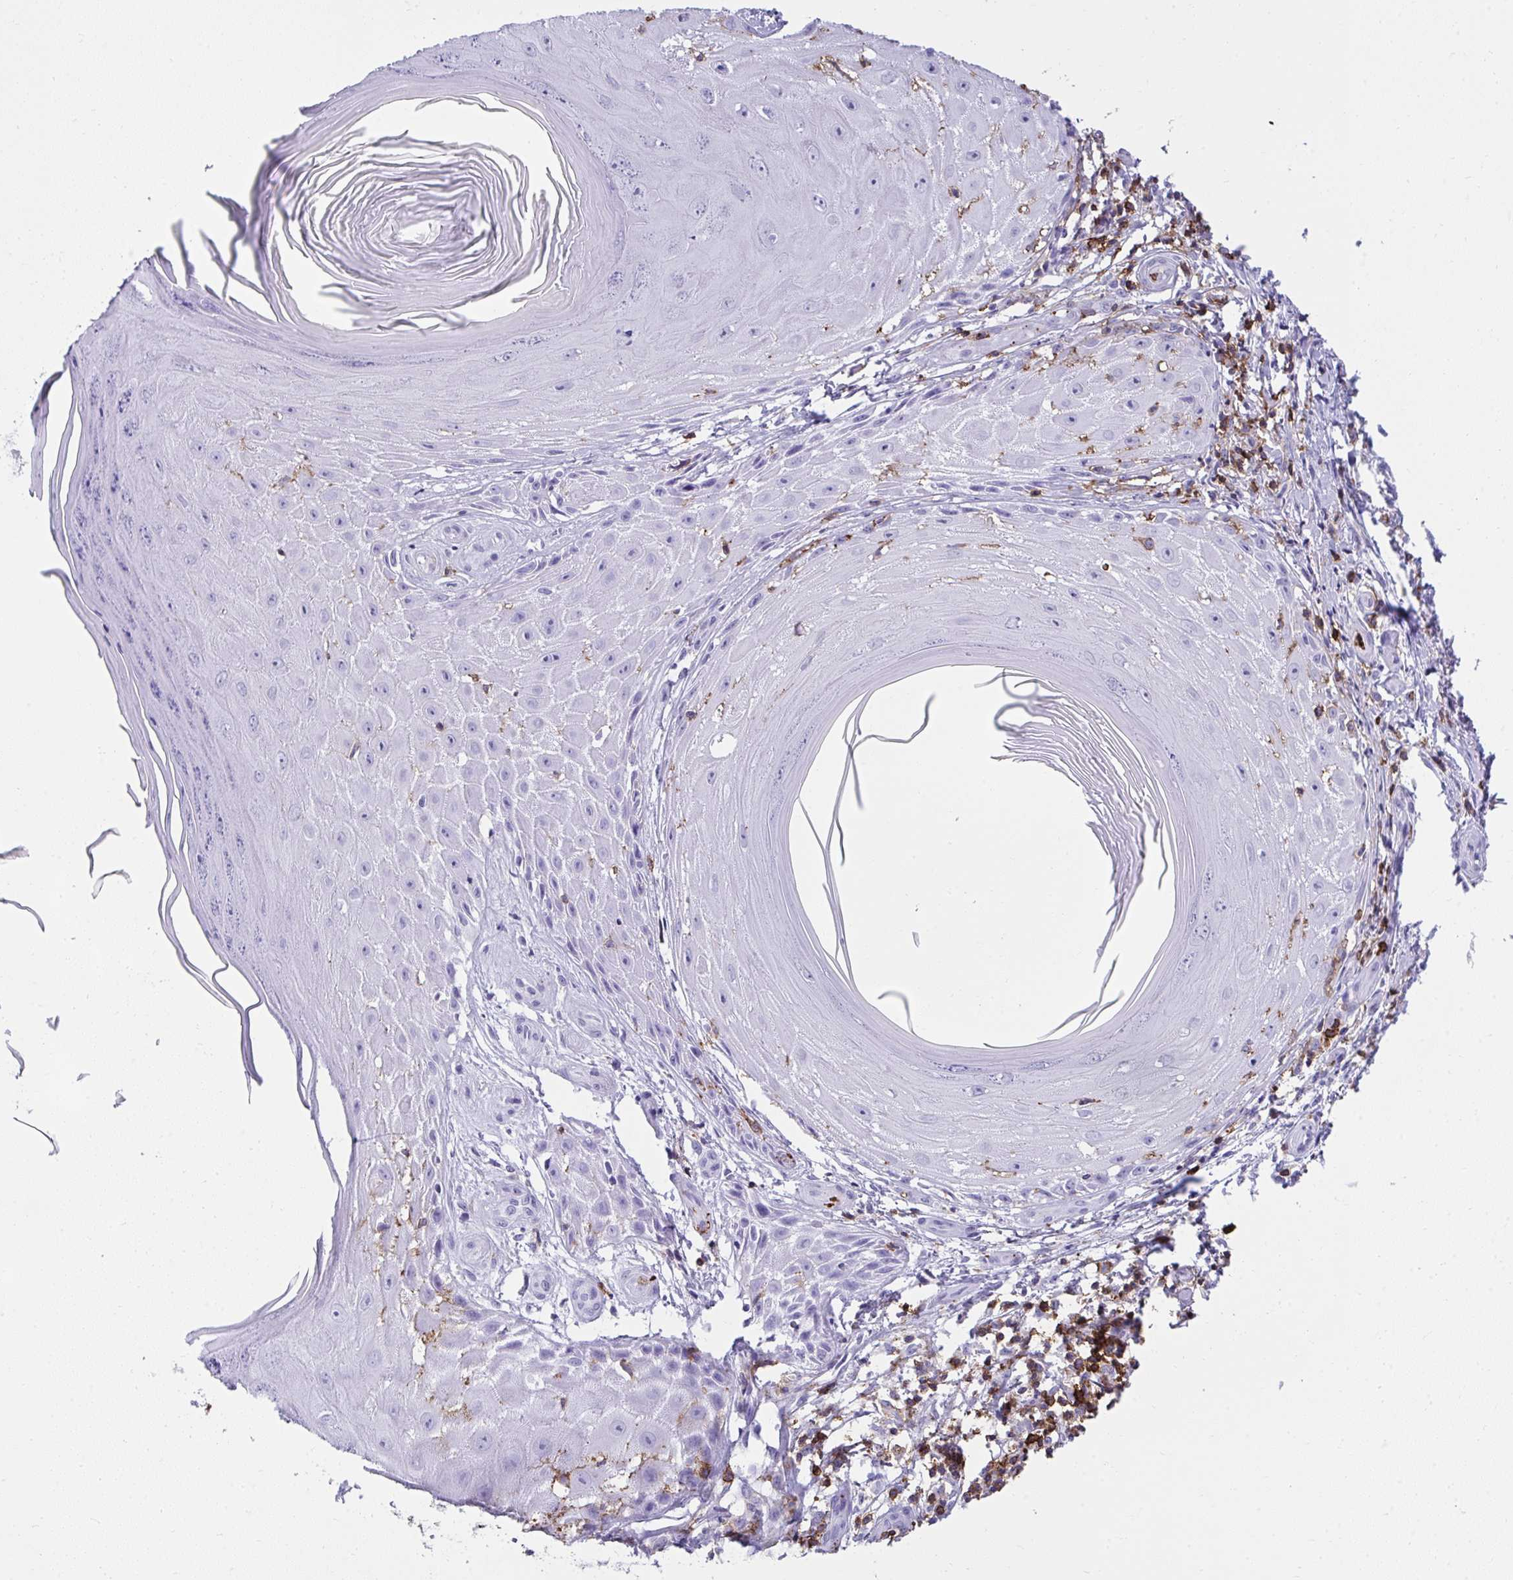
{"staining": {"intensity": "negative", "quantity": "none", "location": "none"}, "tissue": "skin cancer", "cell_type": "Tumor cells", "image_type": "cancer", "snomed": [{"axis": "morphology", "description": "Squamous cell carcinoma, NOS"}, {"axis": "topography", "description": "Skin"}], "caption": "IHC micrograph of human skin cancer stained for a protein (brown), which demonstrates no staining in tumor cells.", "gene": "SPN", "patient": {"sex": "female", "age": 77}}